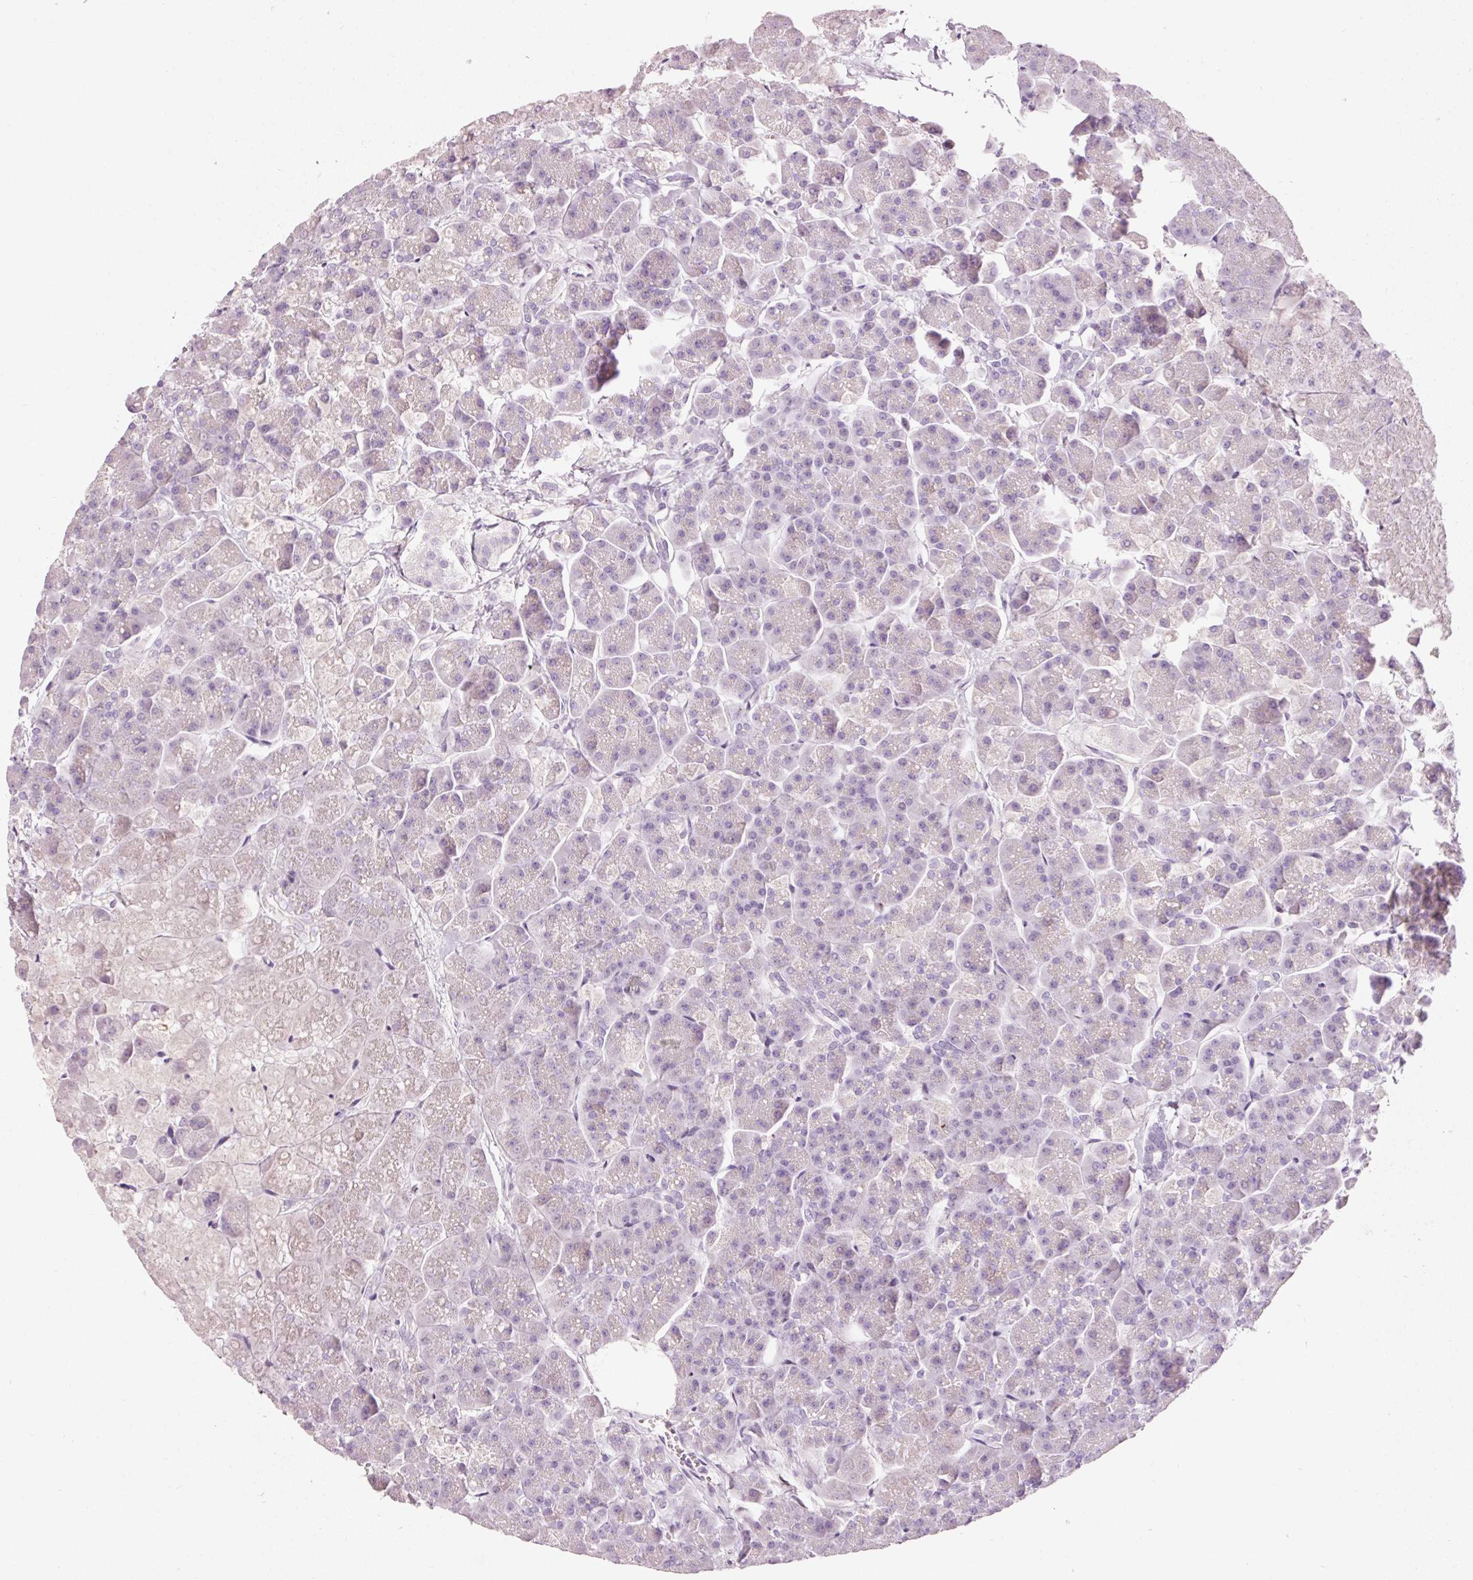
{"staining": {"intensity": "negative", "quantity": "none", "location": "none"}, "tissue": "pancreas", "cell_type": "Exocrine glandular cells", "image_type": "normal", "snomed": [{"axis": "morphology", "description": "Normal tissue, NOS"}, {"axis": "topography", "description": "Pancreas"}, {"axis": "topography", "description": "Peripheral nerve tissue"}], "caption": "DAB immunohistochemical staining of normal human pancreas demonstrates no significant positivity in exocrine glandular cells.", "gene": "MUC5AC", "patient": {"sex": "male", "age": 54}}